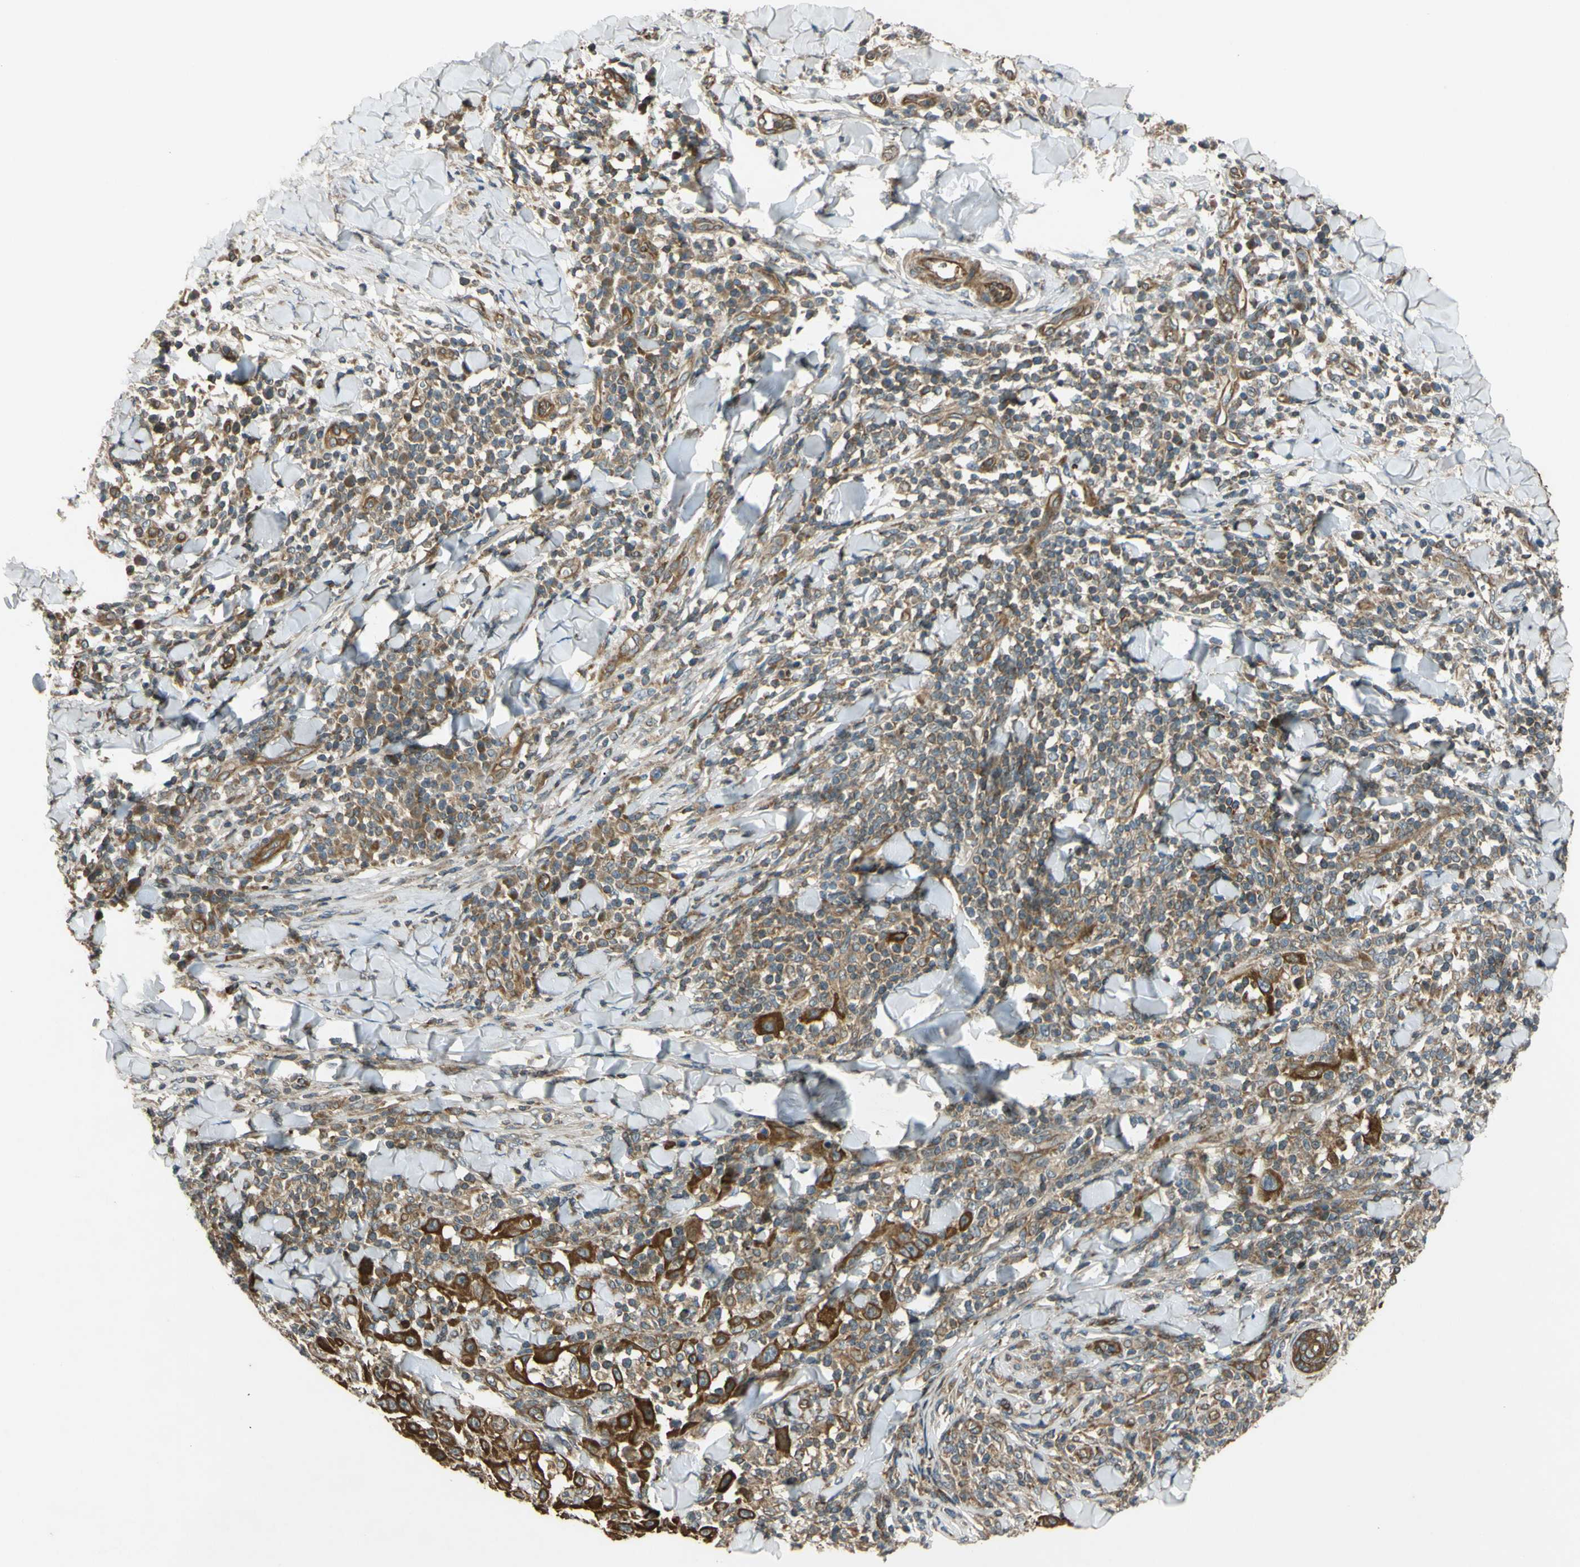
{"staining": {"intensity": "strong", "quantity": ">75%", "location": "cytoplasmic/membranous"}, "tissue": "skin cancer", "cell_type": "Tumor cells", "image_type": "cancer", "snomed": [{"axis": "morphology", "description": "Squamous cell carcinoma, NOS"}, {"axis": "topography", "description": "Skin"}], "caption": "This image exhibits IHC staining of skin cancer (squamous cell carcinoma), with high strong cytoplasmic/membranous positivity in approximately >75% of tumor cells.", "gene": "FLII", "patient": {"sex": "male", "age": 24}}